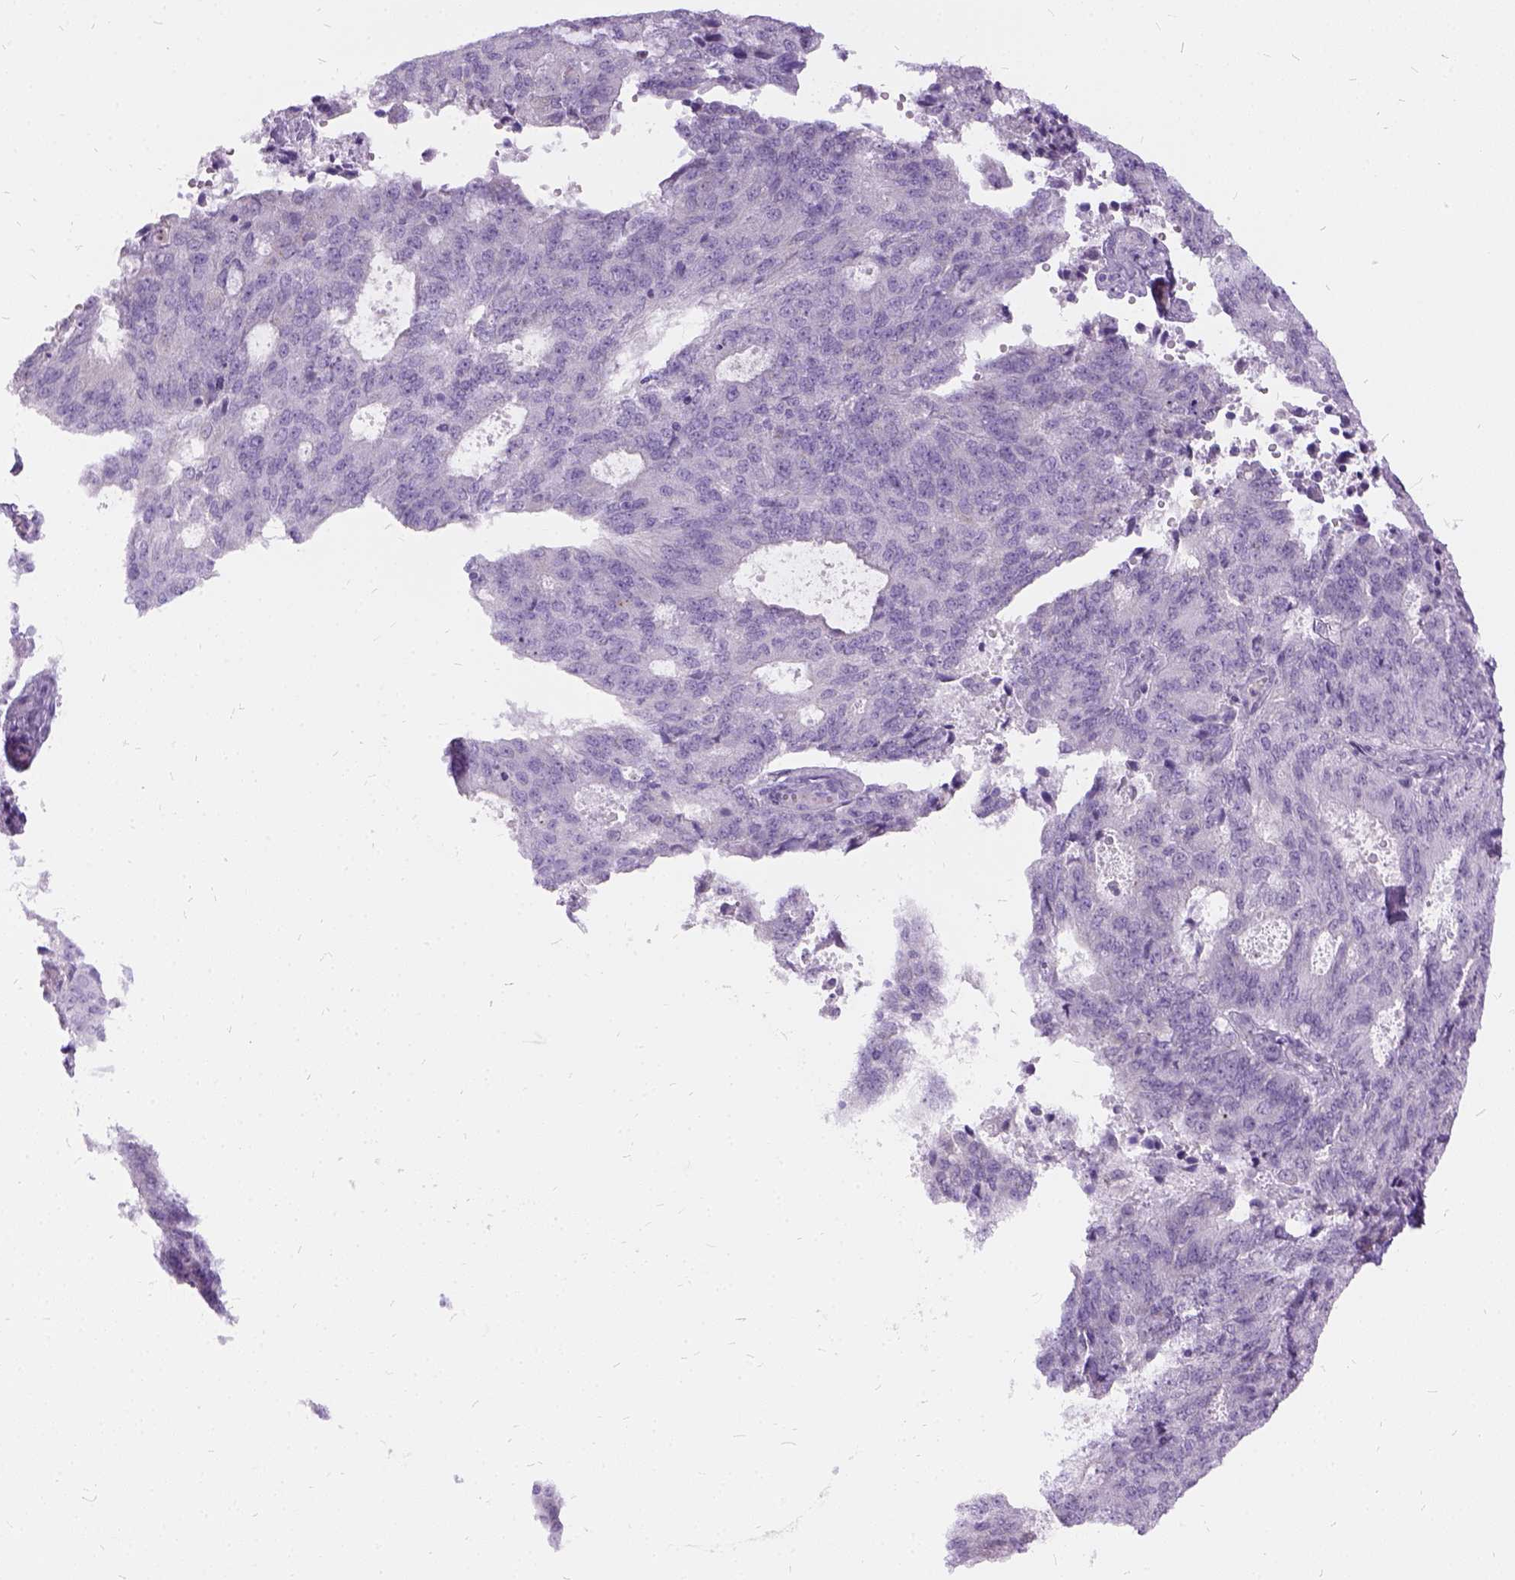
{"staining": {"intensity": "negative", "quantity": "none", "location": "none"}, "tissue": "endometrial cancer", "cell_type": "Tumor cells", "image_type": "cancer", "snomed": [{"axis": "morphology", "description": "Adenocarcinoma, NOS"}, {"axis": "topography", "description": "Endometrium"}], "caption": "Tumor cells are negative for protein expression in human endometrial adenocarcinoma. Nuclei are stained in blue.", "gene": "FDX1", "patient": {"sex": "female", "age": 82}}